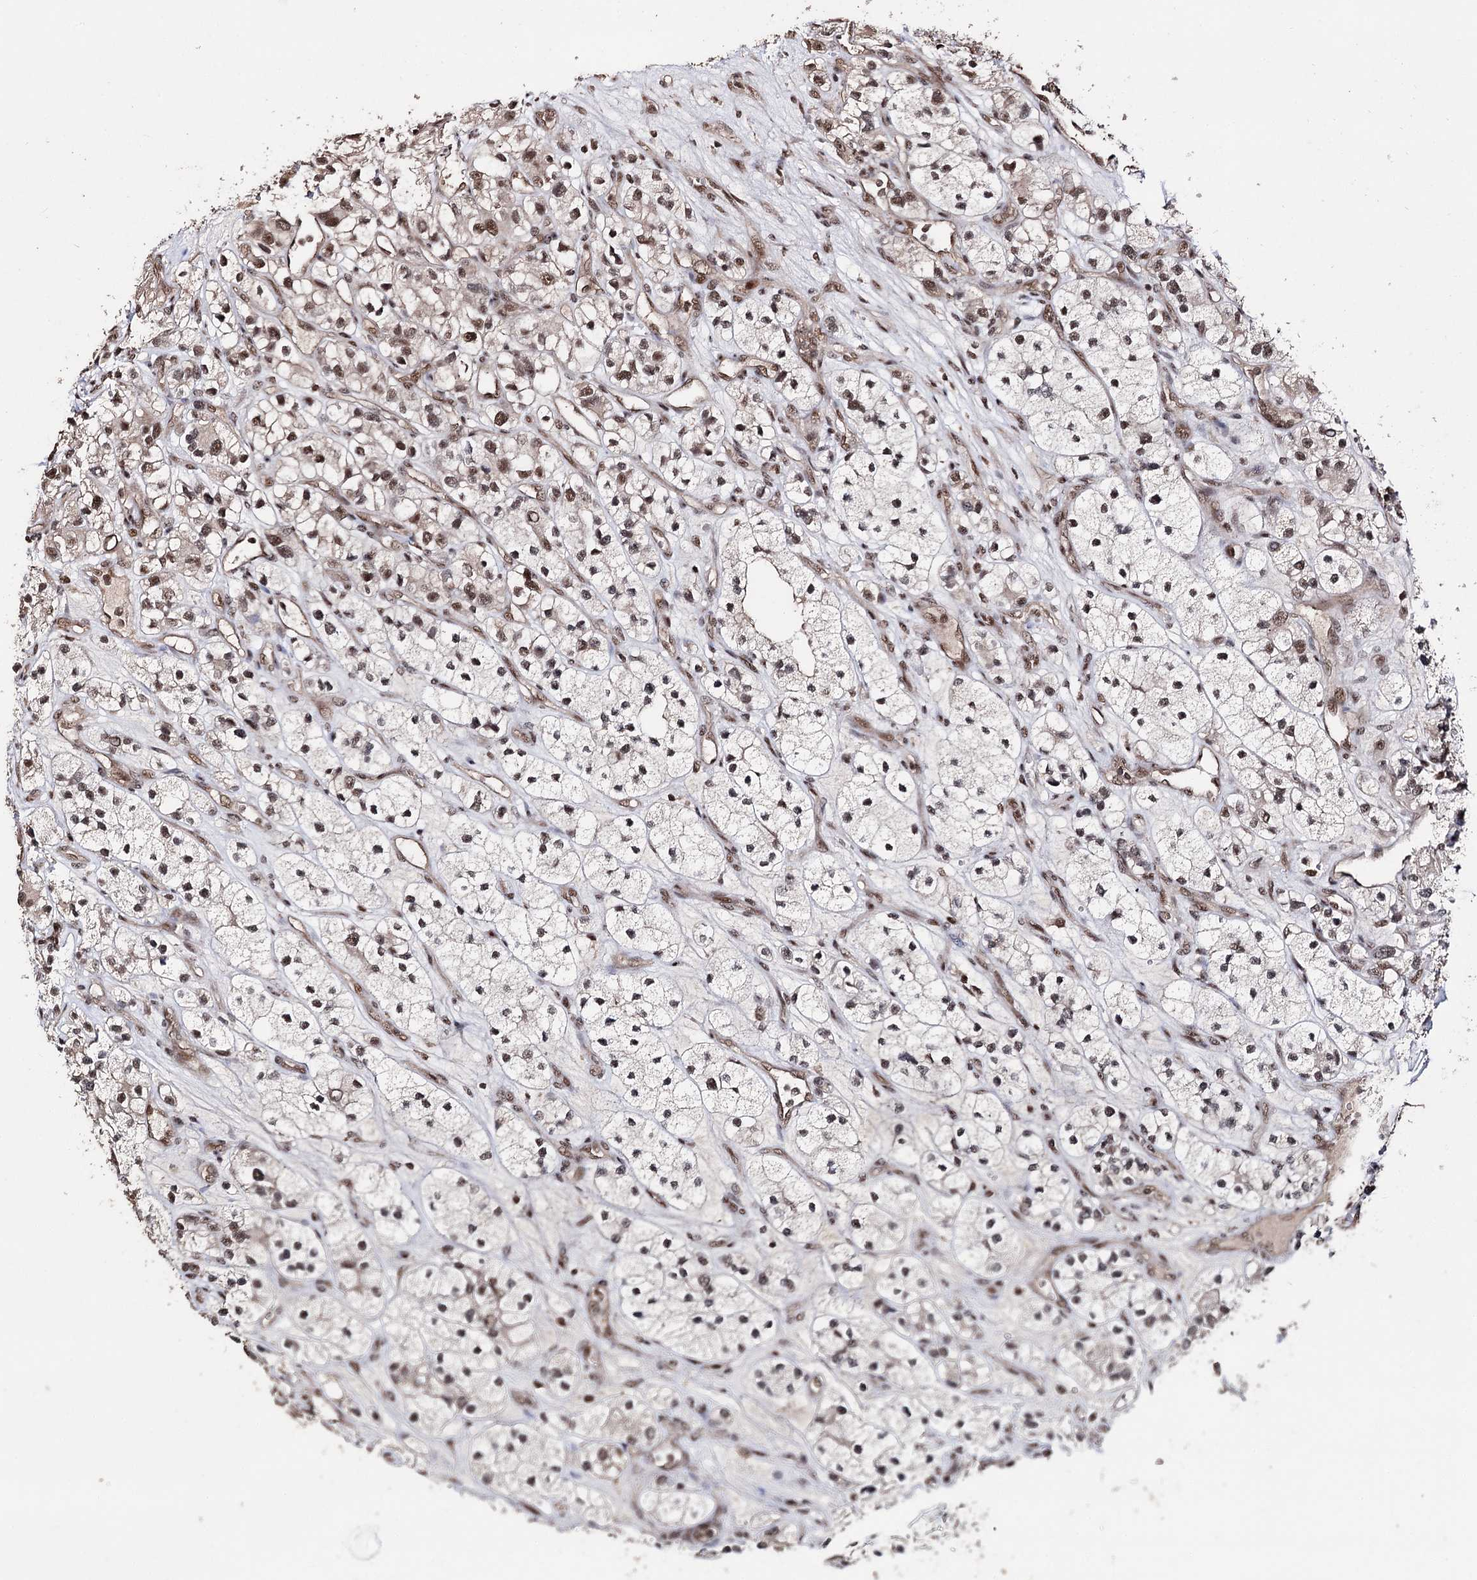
{"staining": {"intensity": "moderate", "quantity": ">75%", "location": "nuclear"}, "tissue": "renal cancer", "cell_type": "Tumor cells", "image_type": "cancer", "snomed": [{"axis": "morphology", "description": "Adenocarcinoma, NOS"}, {"axis": "topography", "description": "Kidney"}], "caption": "Immunohistochemistry (IHC) (DAB (3,3'-diaminobenzidine)) staining of human renal adenocarcinoma reveals moderate nuclear protein positivity in approximately >75% of tumor cells.", "gene": "U2SURP", "patient": {"sex": "female", "age": 57}}